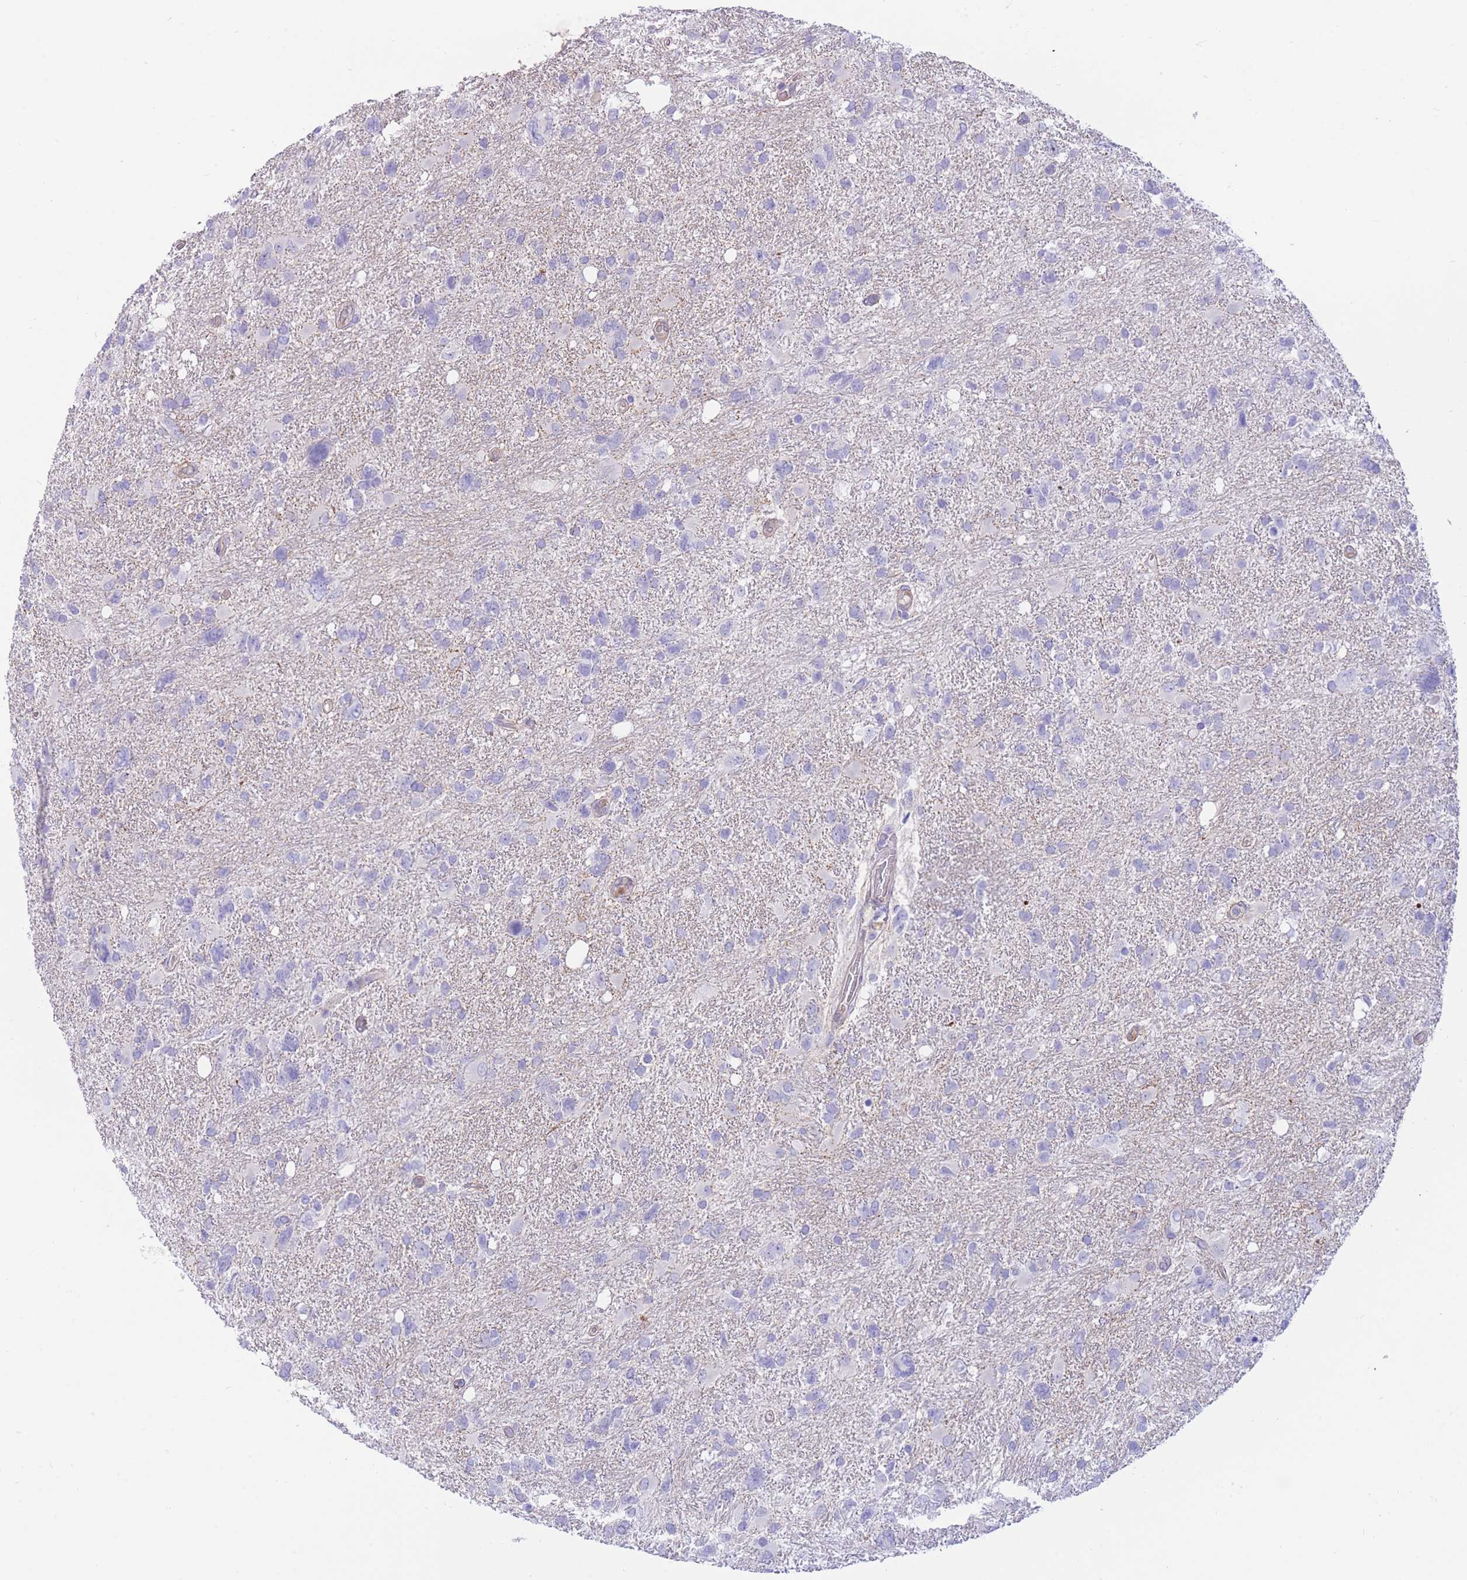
{"staining": {"intensity": "negative", "quantity": "none", "location": "none"}, "tissue": "glioma", "cell_type": "Tumor cells", "image_type": "cancer", "snomed": [{"axis": "morphology", "description": "Glioma, malignant, High grade"}, {"axis": "topography", "description": "Brain"}], "caption": "This is a micrograph of IHC staining of malignant glioma (high-grade), which shows no staining in tumor cells.", "gene": "SULT1A1", "patient": {"sex": "male", "age": 61}}